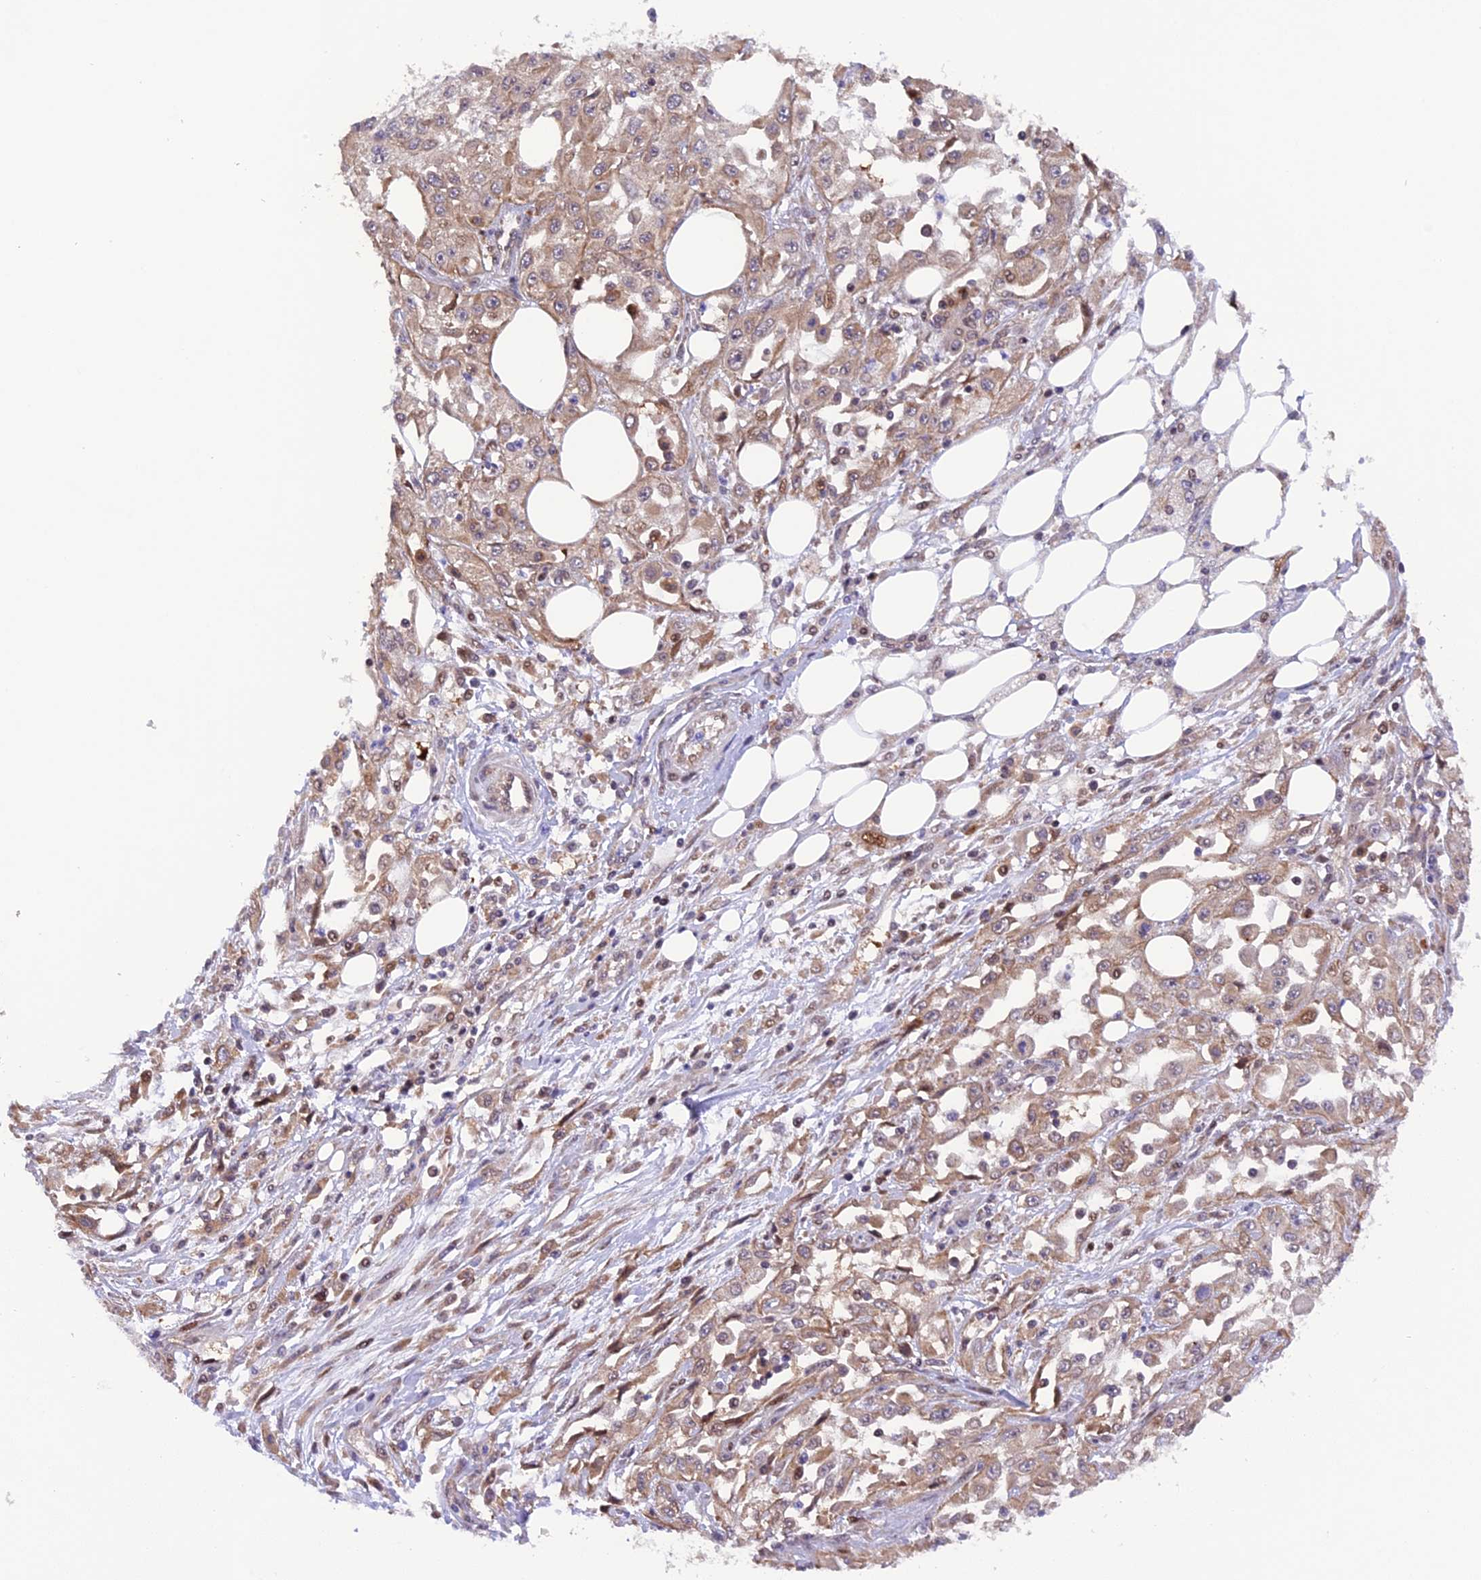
{"staining": {"intensity": "weak", "quantity": "25%-75%", "location": "cytoplasmic/membranous"}, "tissue": "skin cancer", "cell_type": "Tumor cells", "image_type": "cancer", "snomed": [{"axis": "morphology", "description": "Squamous cell carcinoma, NOS"}, {"axis": "morphology", "description": "Squamous cell carcinoma, metastatic, NOS"}, {"axis": "topography", "description": "Skin"}, {"axis": "topography", "description": "Lymph node"}], "caption": "Protein staining of skin cancer (metastatic squamous cell carcinoma) tissue reveals weak cytoplasmic/membranous staining in about 25%-75% of tumor cells. (DAB IHC with brightfield microscopy, high magnification).", "gene": "SAMD4A", "patient": {"sex": "male", "age": 75}}